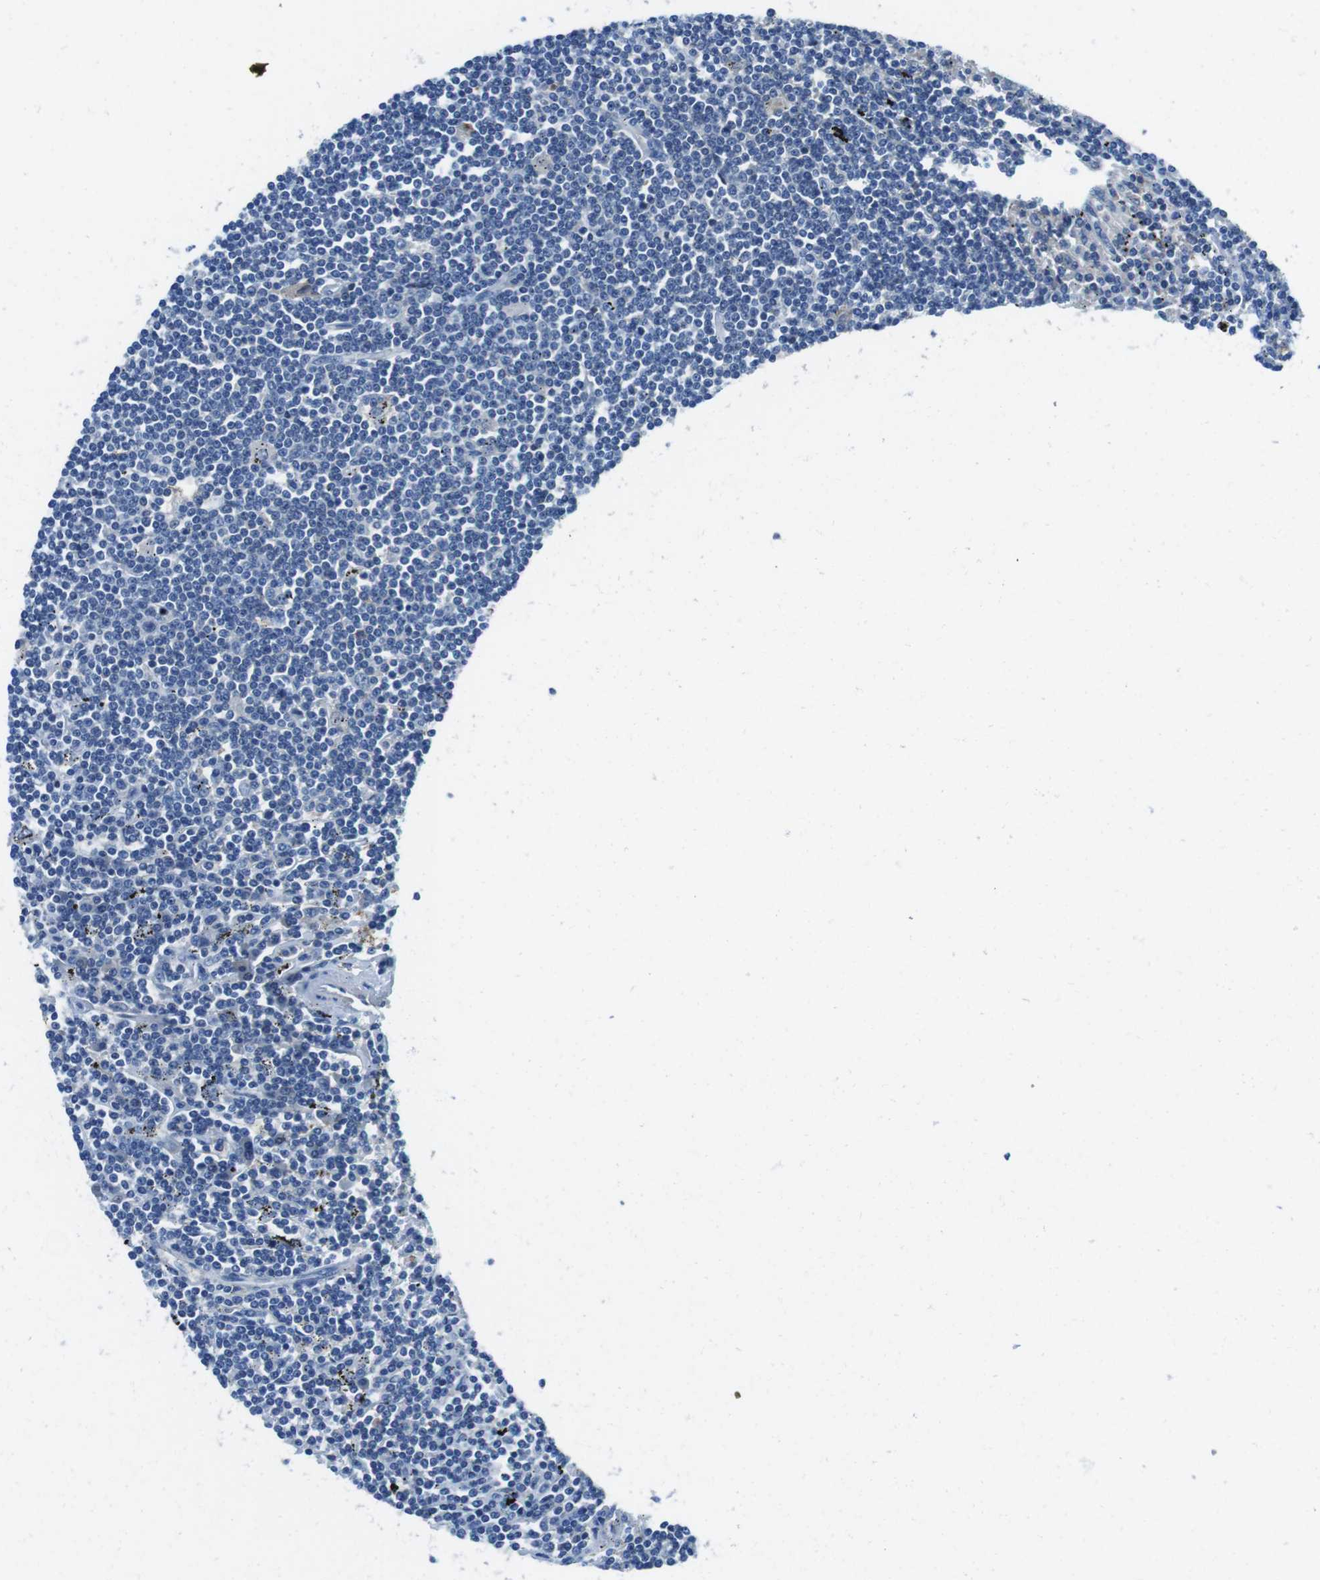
{"staining": {"intensity": "negative", "quantity": "none", "location": "none"}, "tissue": "lymphoma", "cell_type": "Tumor cells", "image_type": "cancer", "snomed": [{"axis": "morphology", "description": "Malignant lymphoma, non-Hodgkin's type, Low grade"}, {"axis": "topography", "description": "Spleen"}], "caption": "Low-grade malignant lymphoma, non-Hodgkin's type was stained to show a protein in brown. There is no significant staining in tumor cells.", "gene": "TMPRSS15", "patient": {"sex": "male", "age": 76}}